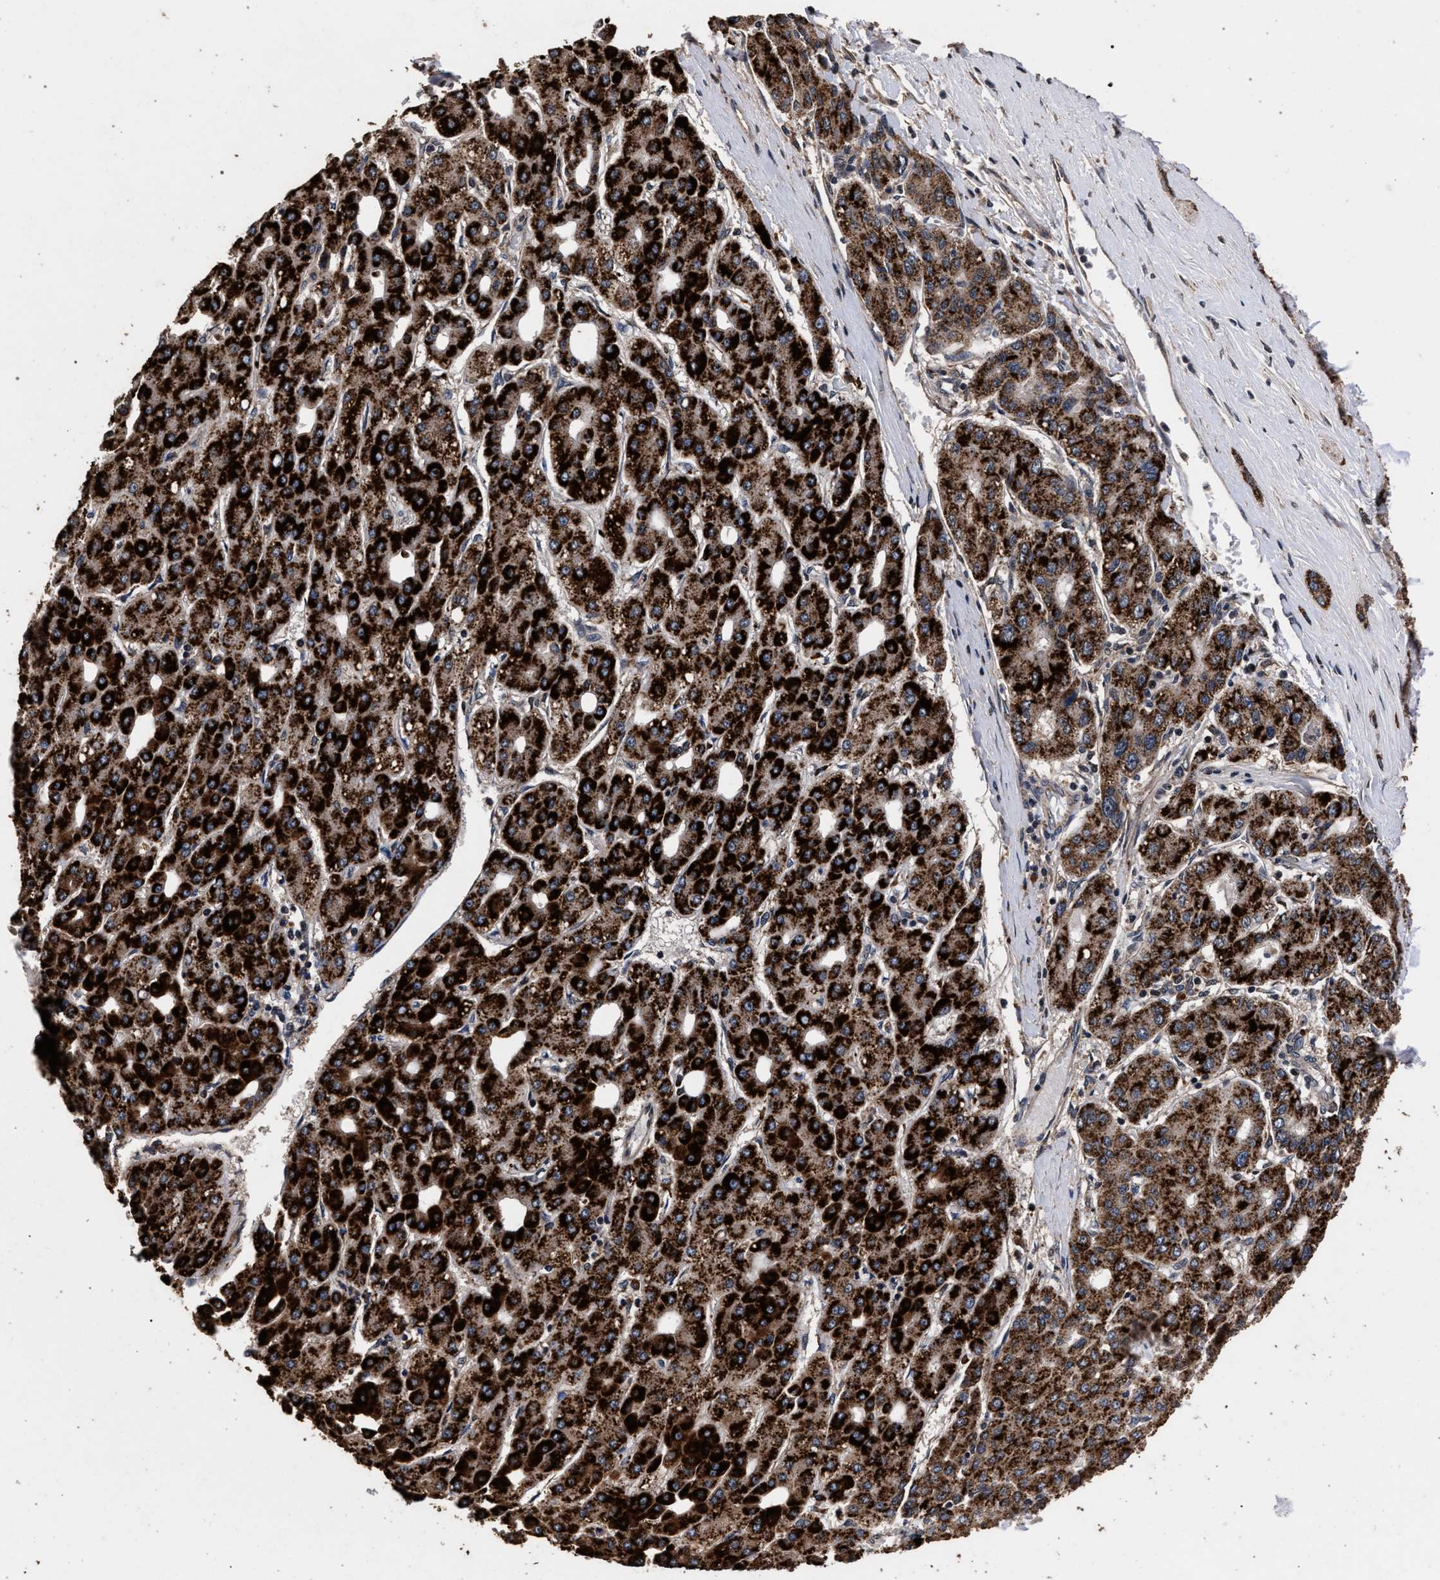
{"staining": {"intensity": "strong", "quantity": ">75%", "location": "cytoplasmic/membranous"}, "tissue": "liver cancer", "cell_type": "Tumor cells", "image_type": "cancer", "snomed": [{"axis": "morphology", "description": "Carcinoma, Hepatocellular, NOS"}, {"axis": "topography", "description": "Liver"}], "caption": "Immunohistochemistry staining of liver hepatocellular carcinoma, which demonstrates high levels of strong cytoplasmic/membranous expression in approximately >75% of tumor cells indicating strong cytoplasmic/membranous protein expression. The staining was performed using DAB (3,3'-diaminobenzidine) (brown) for protein detection and nuclei were counterstained in hematoxylin (blue).", "gene": "ACOX1", "patient": {"sex": "male", "age": 65}}